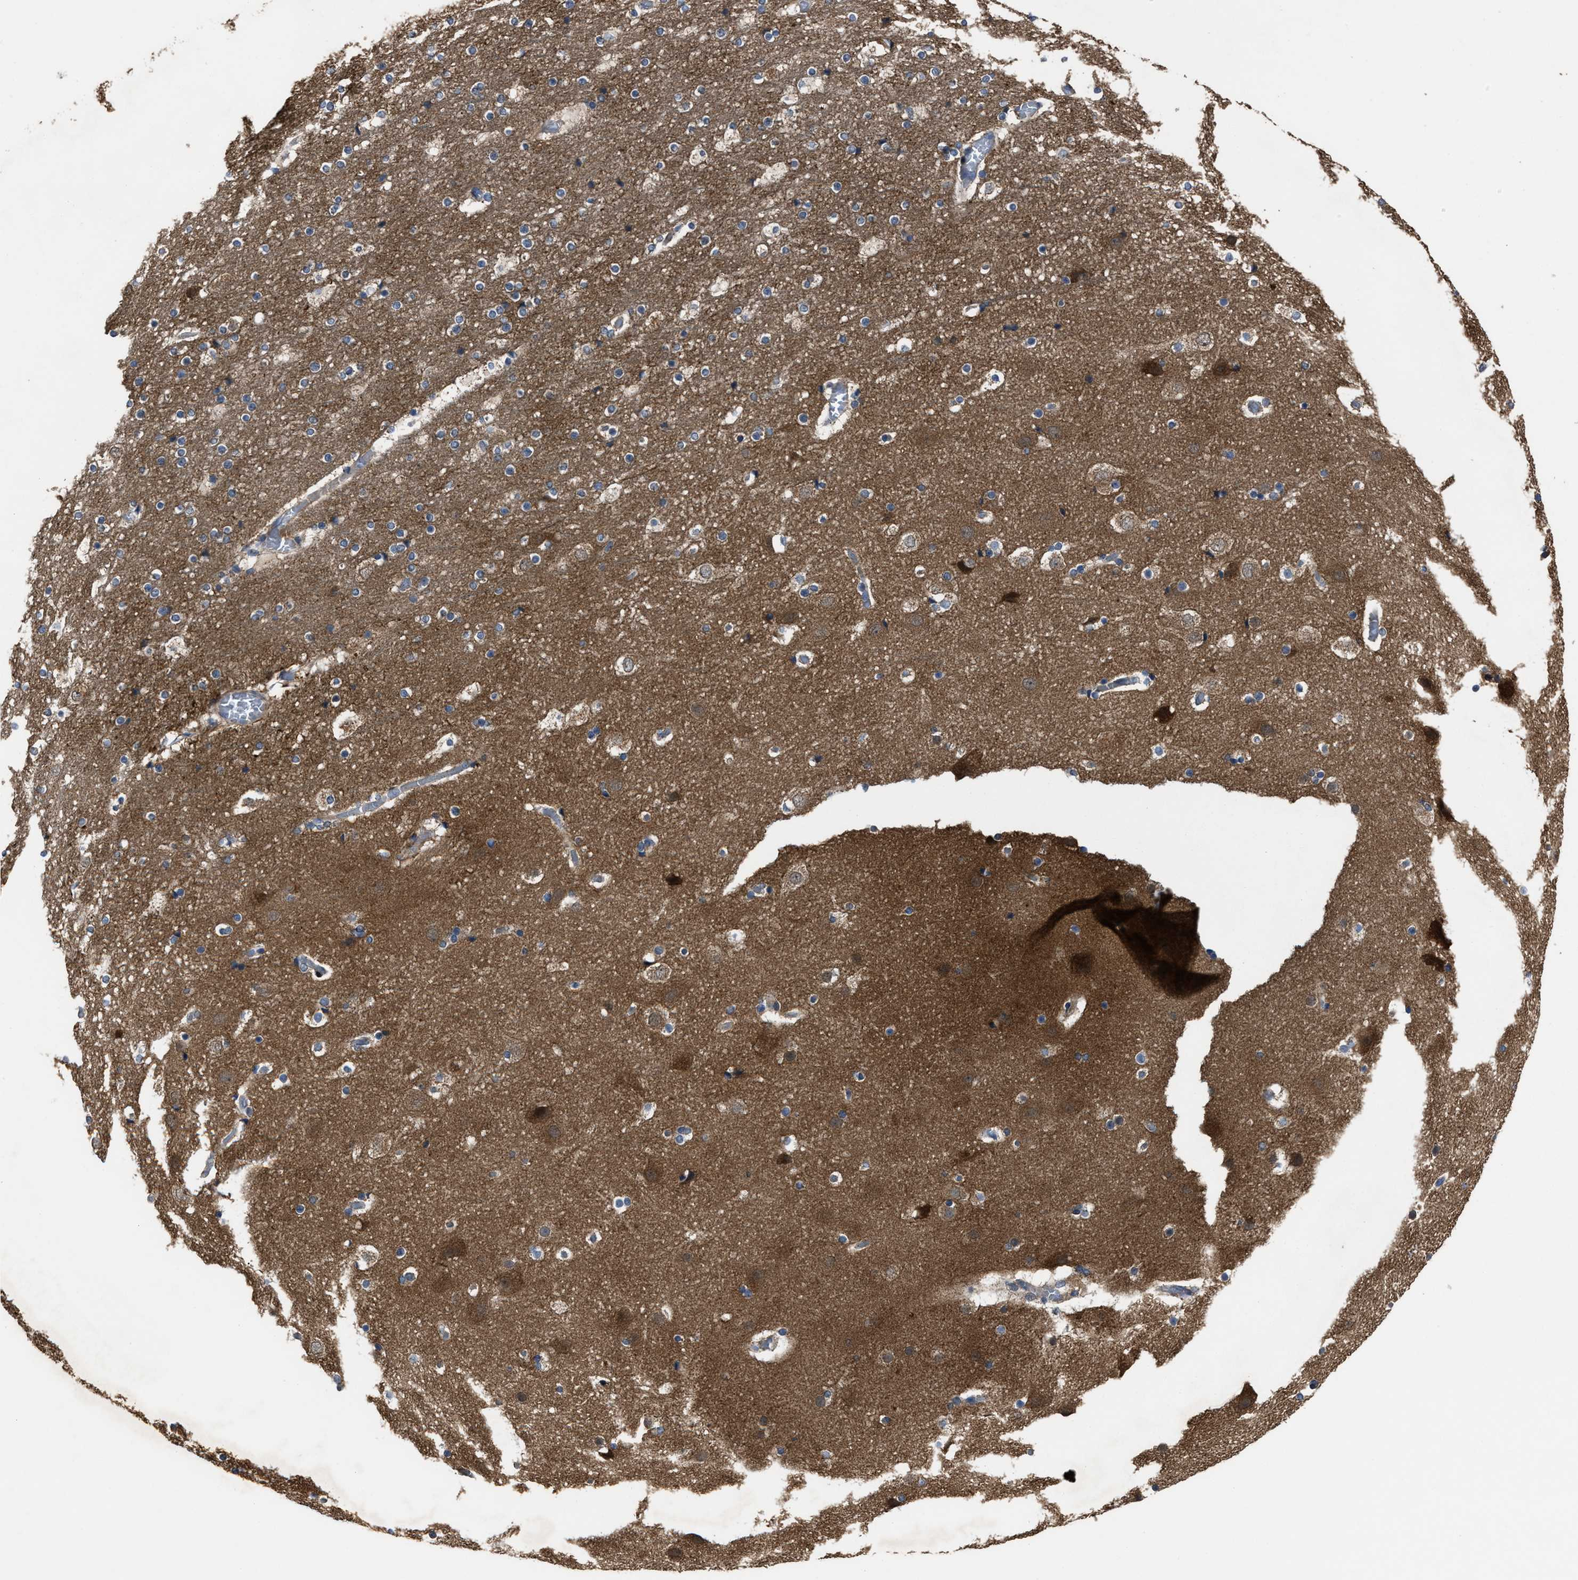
{"staining": {"intensity": "moderate", "quantity": "25%-75%", "location": "cytoplasmic/membranous"}, "tissue": "cerebral cortex", "cell_type": "Endothelial cells", "image_type": "normal", "snomed": [{"axis": "morphology", "description": "Normal tissue, NOS"}, {"axis": "topography", "description": "Cerebral cortex"}], "caption": "Cerebral cortex was stained to show a protein in brown. There is medium levels of moderate cytoplasmic/membranous positivity in about 25%-75% of endothelial cells. The protein of interest is shown in brown color, while the nuclei are stained blue.", "gene": "PASK", "patient": {"sex": "male", "age": 57}}